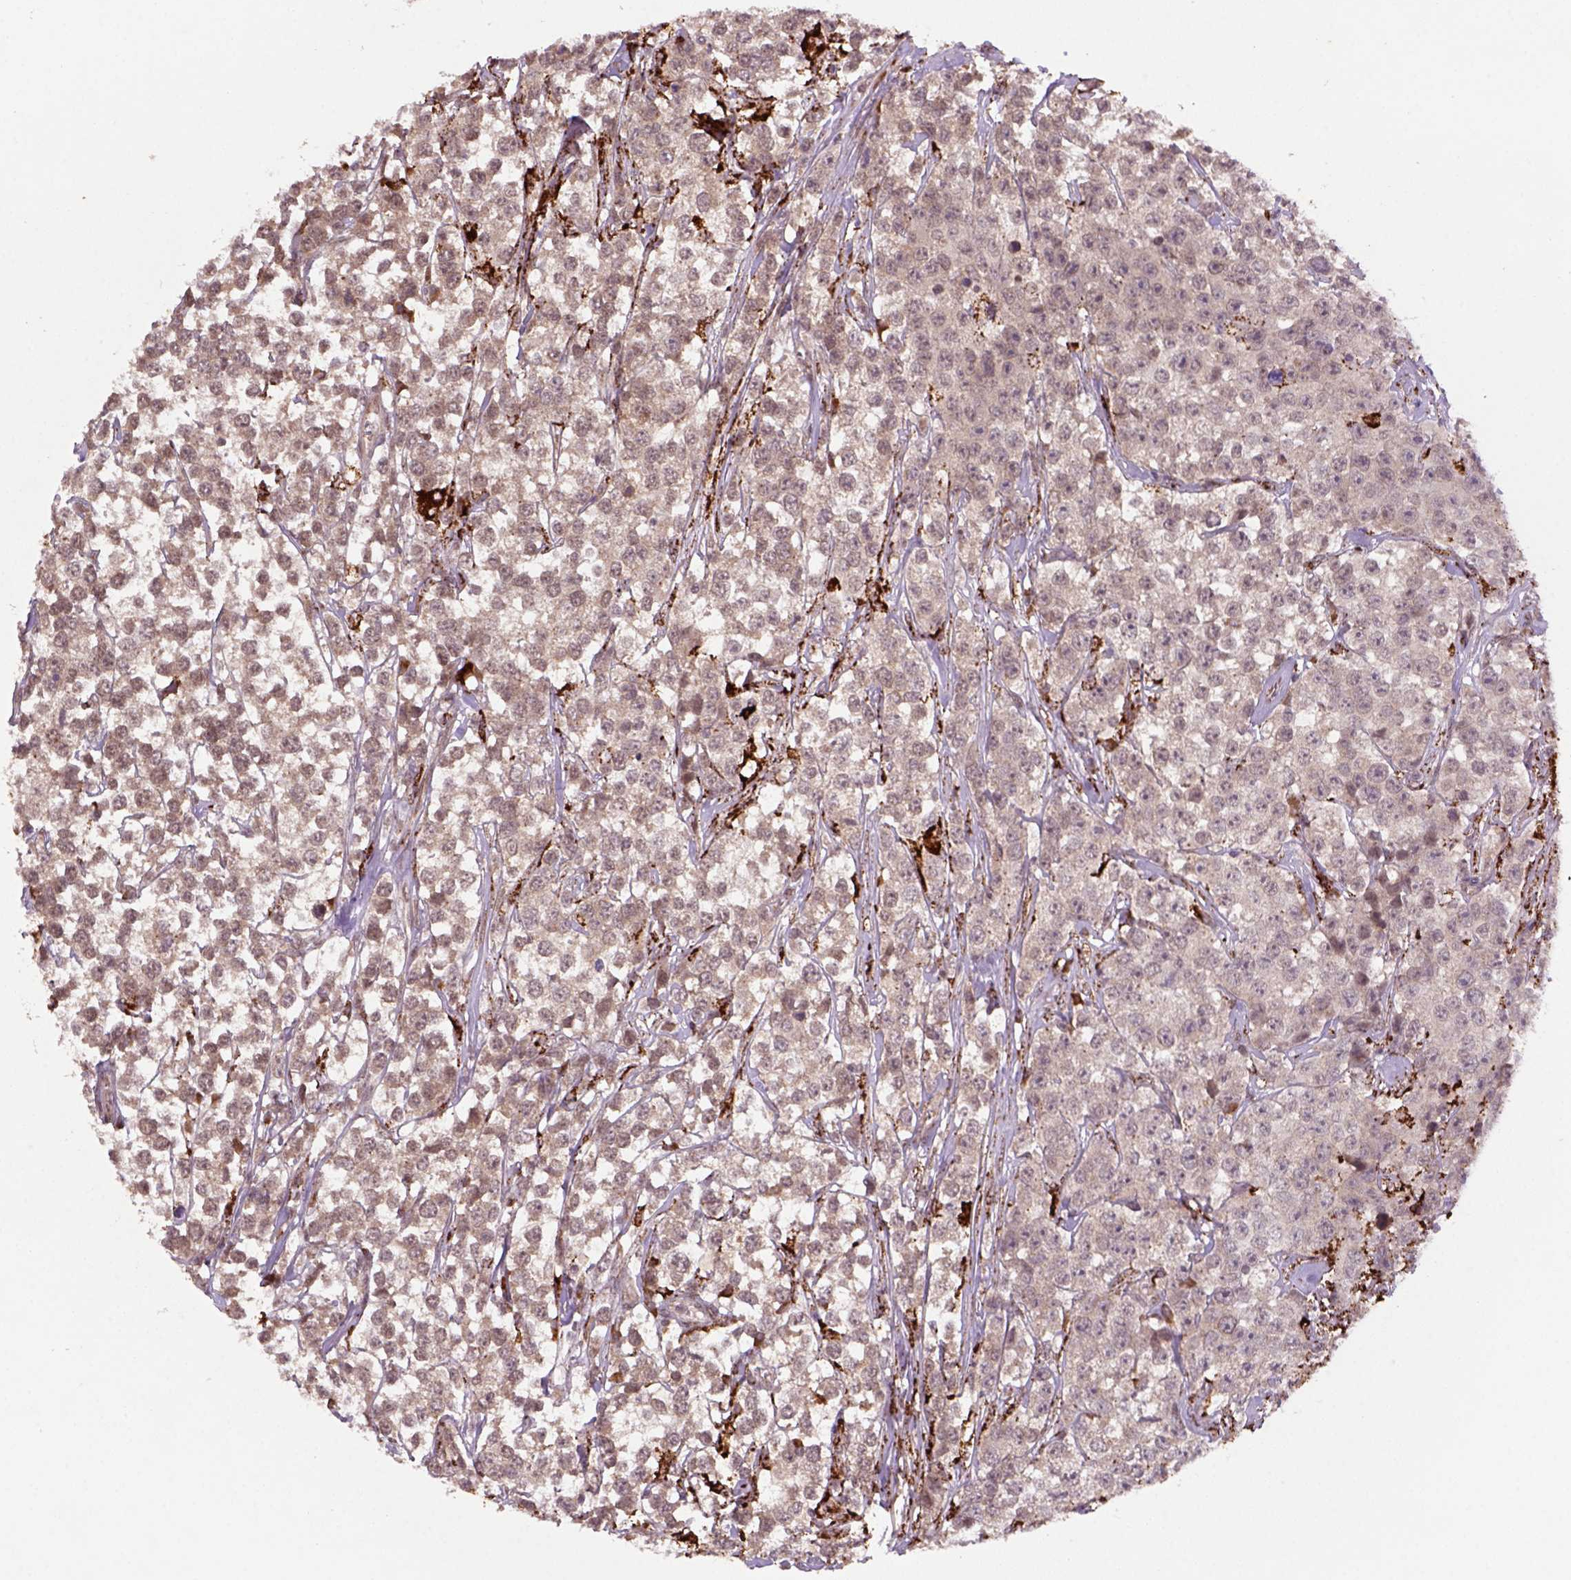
{"staining": {"intensity": "moderate", "quantity": "<25%", "location": "cytoplasmic/membranous"}, "tissue": "testis cancer", "cell_type": "Tumor cells", "image_type": "cancer", "snomed": [{"axis": "morphology", "description": "Seminoma, NOS"}, {"axis": "topography", "description": "Testis"}], "caption": "Human testis cancer stained for a protein (brown) shows moderate cytoplasmic/membranous positive staining in about <25% of tumor cells.", "gene": "FZD7", "patient": {"sex": "male", "age": 59}}